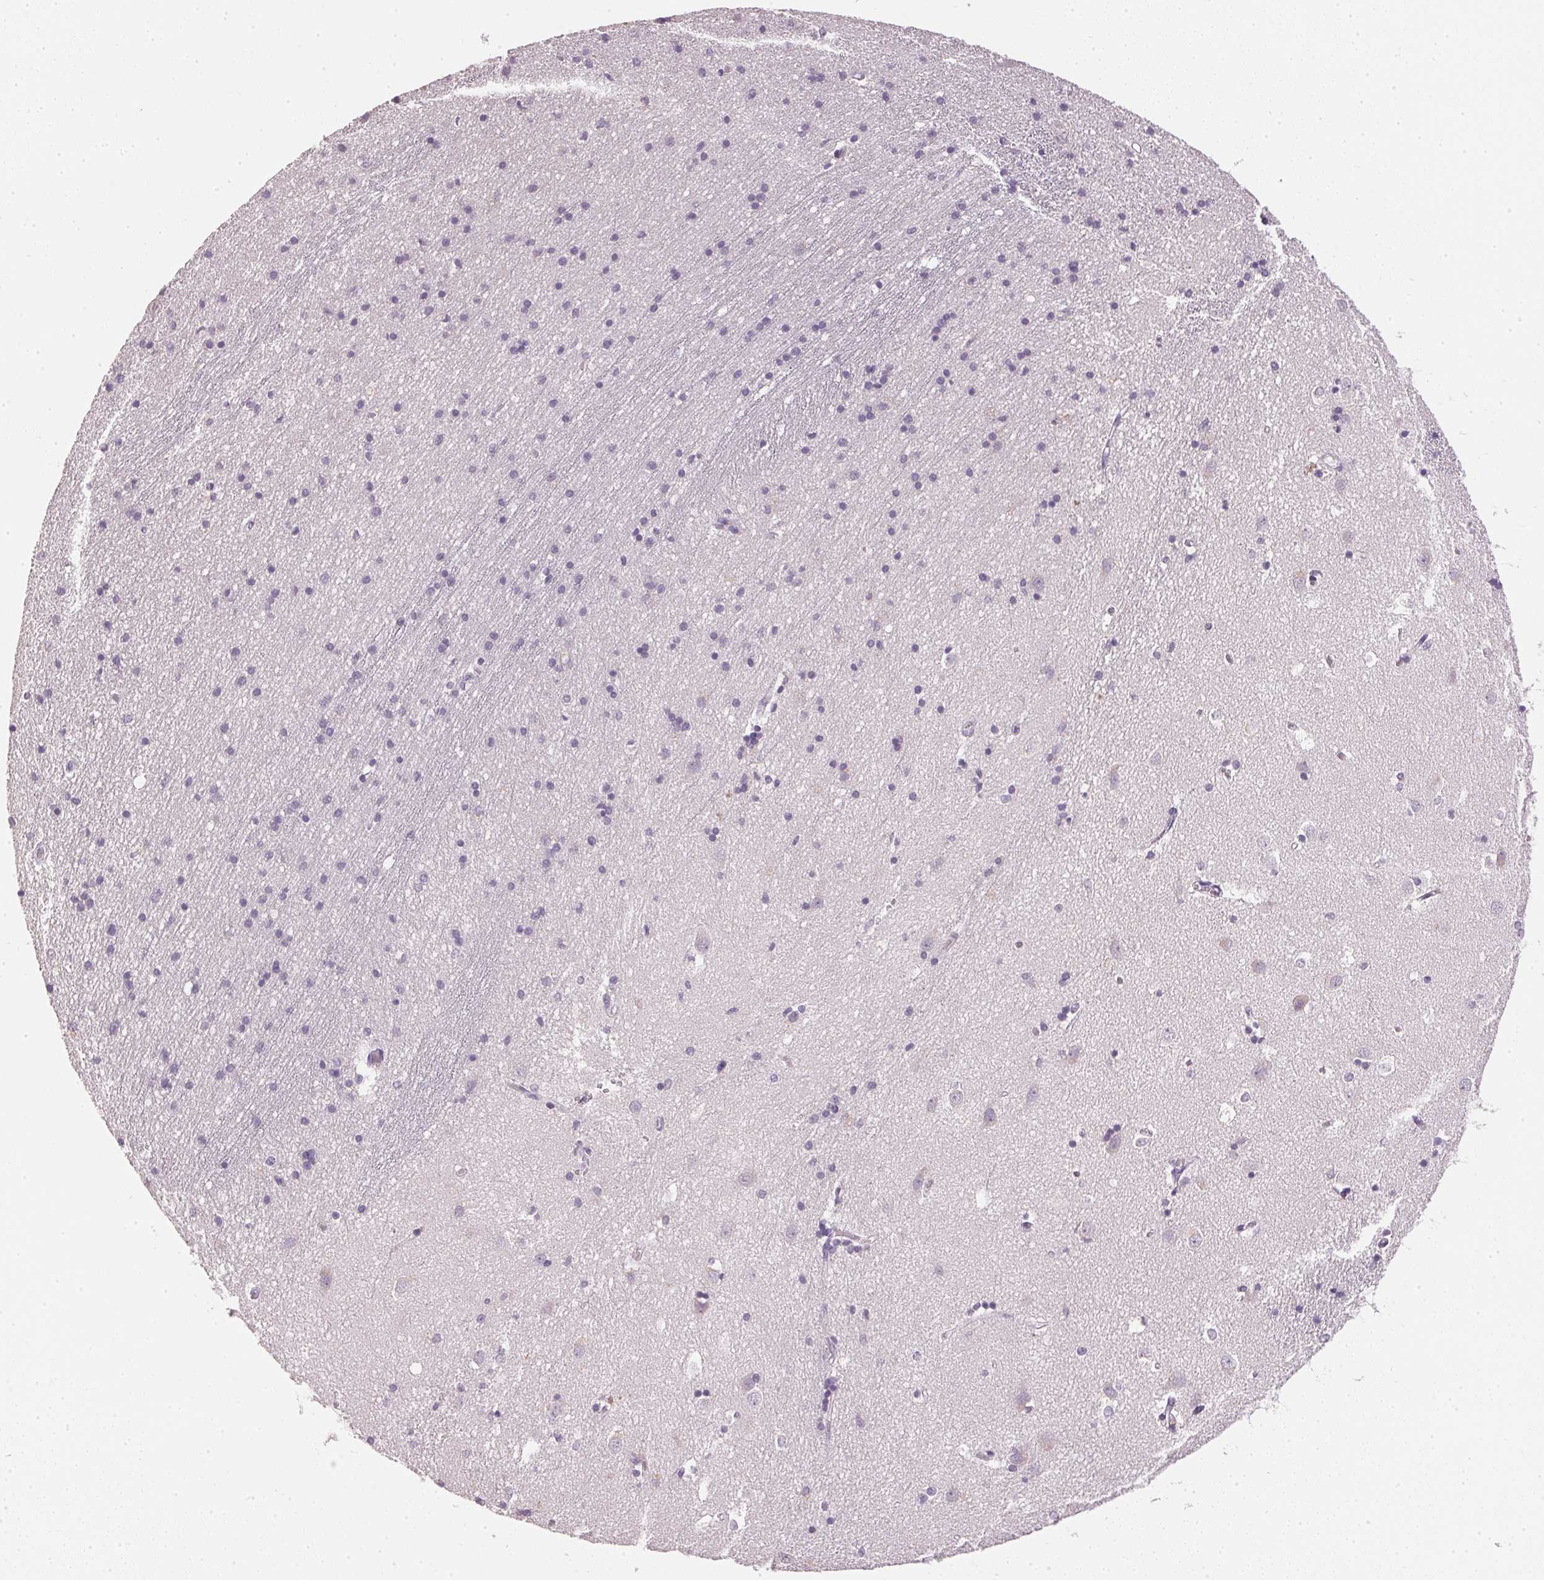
{"staining": {"intensity": "negative", "quantity": "none", "location": "none"}, "tissue": "caudate", "cell_type": "Glial cells", "image_type": "normal", "snomed": [{"axis": "morphology", "description": "Normal tissue, NOS"}, {"axis": "topography", "description": "Lateral ventricle wall"}], "caption": "Image shows no significant protein positivity in glial cells of benign caudate.", "gene": "IGFBP1", "patient": {"sex": "male", "age": 54}}